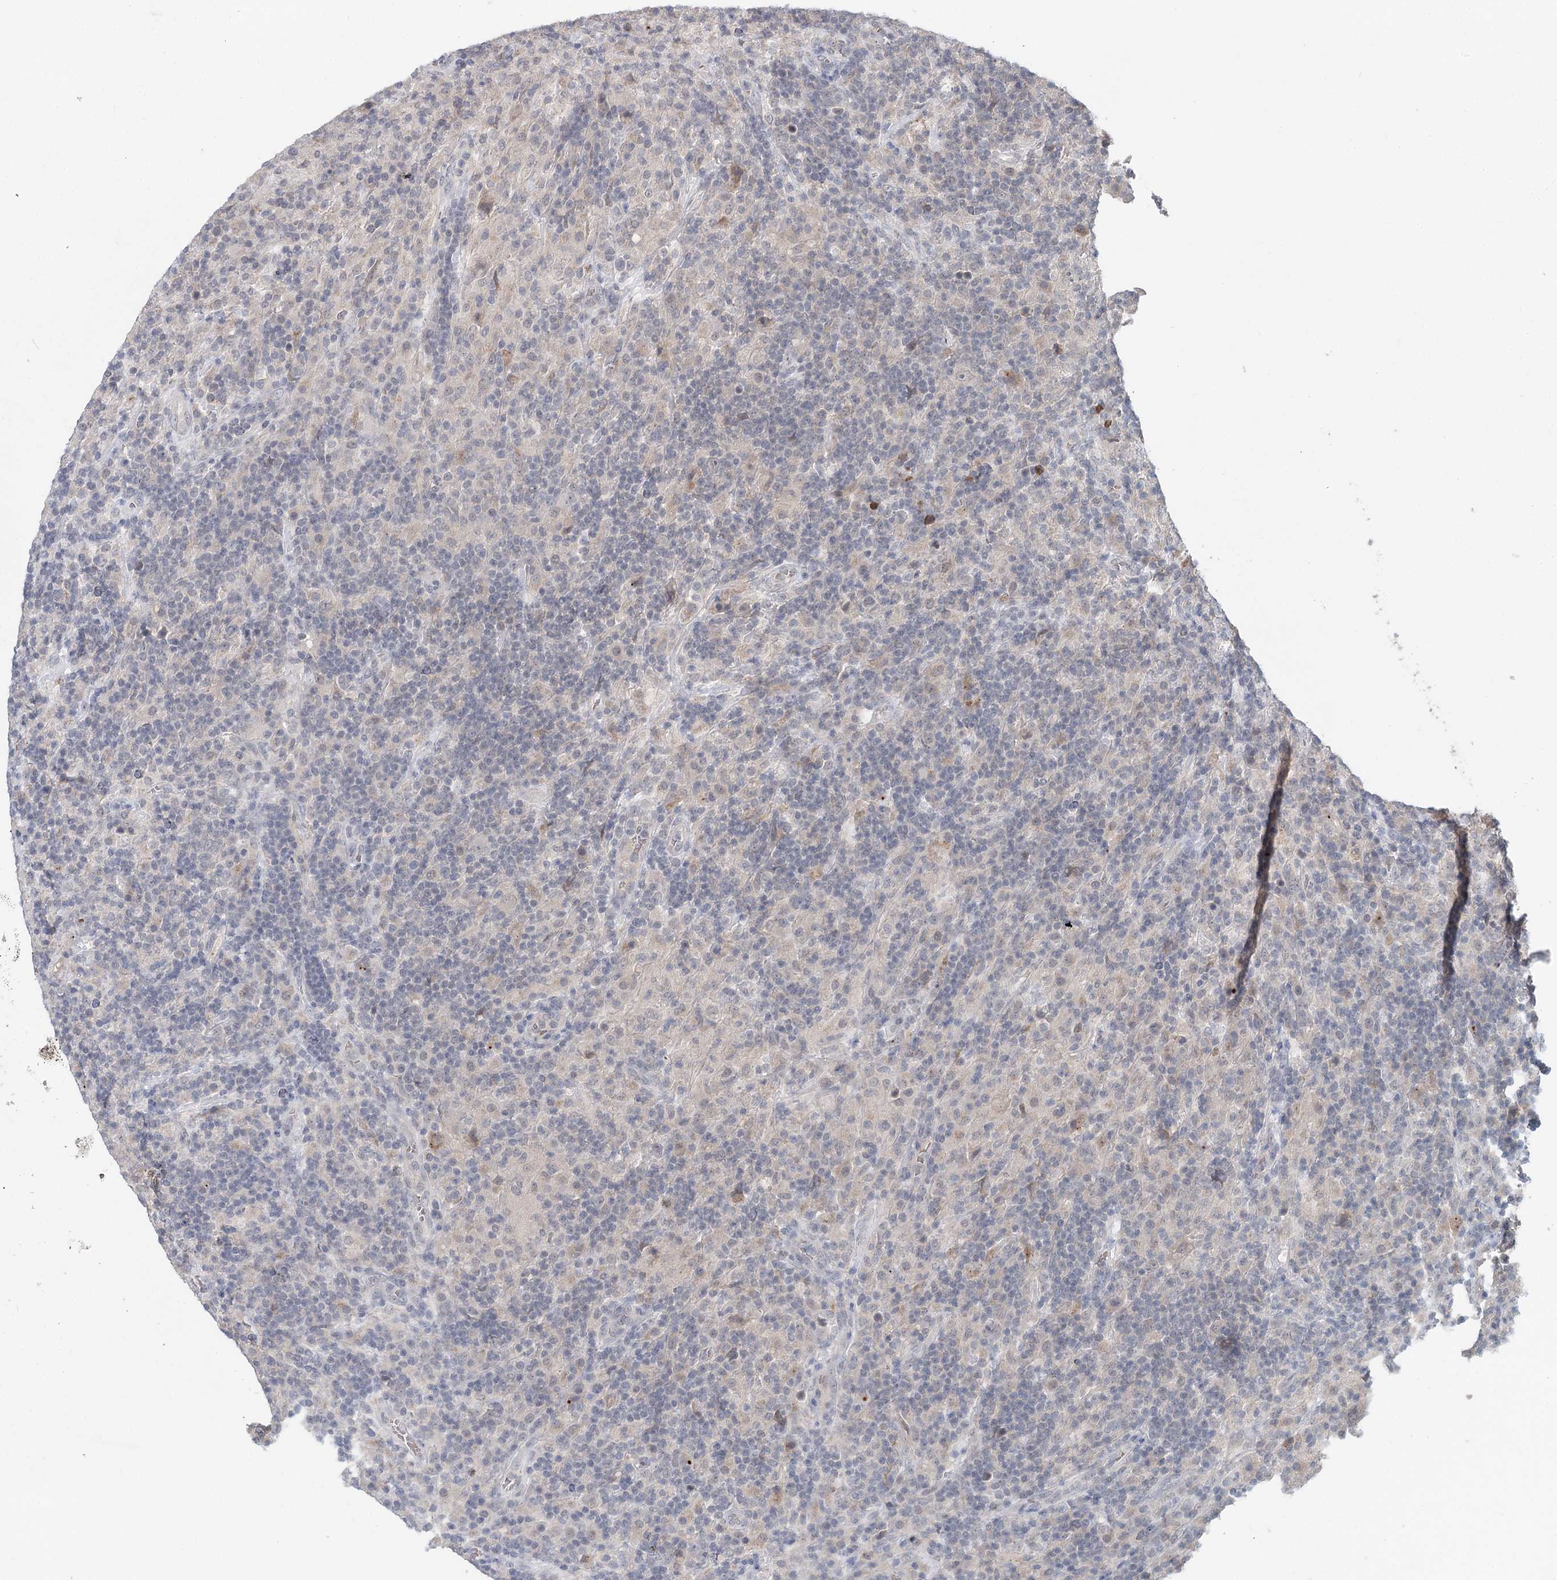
{"staining": {"intensity": "negative", "quantity": "none", "location": "none"}, "tissue": "lymphoma", "cell_type": "Tumor cells", "image_type": "cancer", "snomed": [{"axis": "morphology", "description": "Hodgkin's disease, NOS"}, {"axis": "topography", "description": "Lymph node"}], "caption": "Hodgkin's disease stained for a protein using IHC shows no positivity tumor cells.", "gene": "FBXO7", "patient": {"sex": "male", "age": 70}}